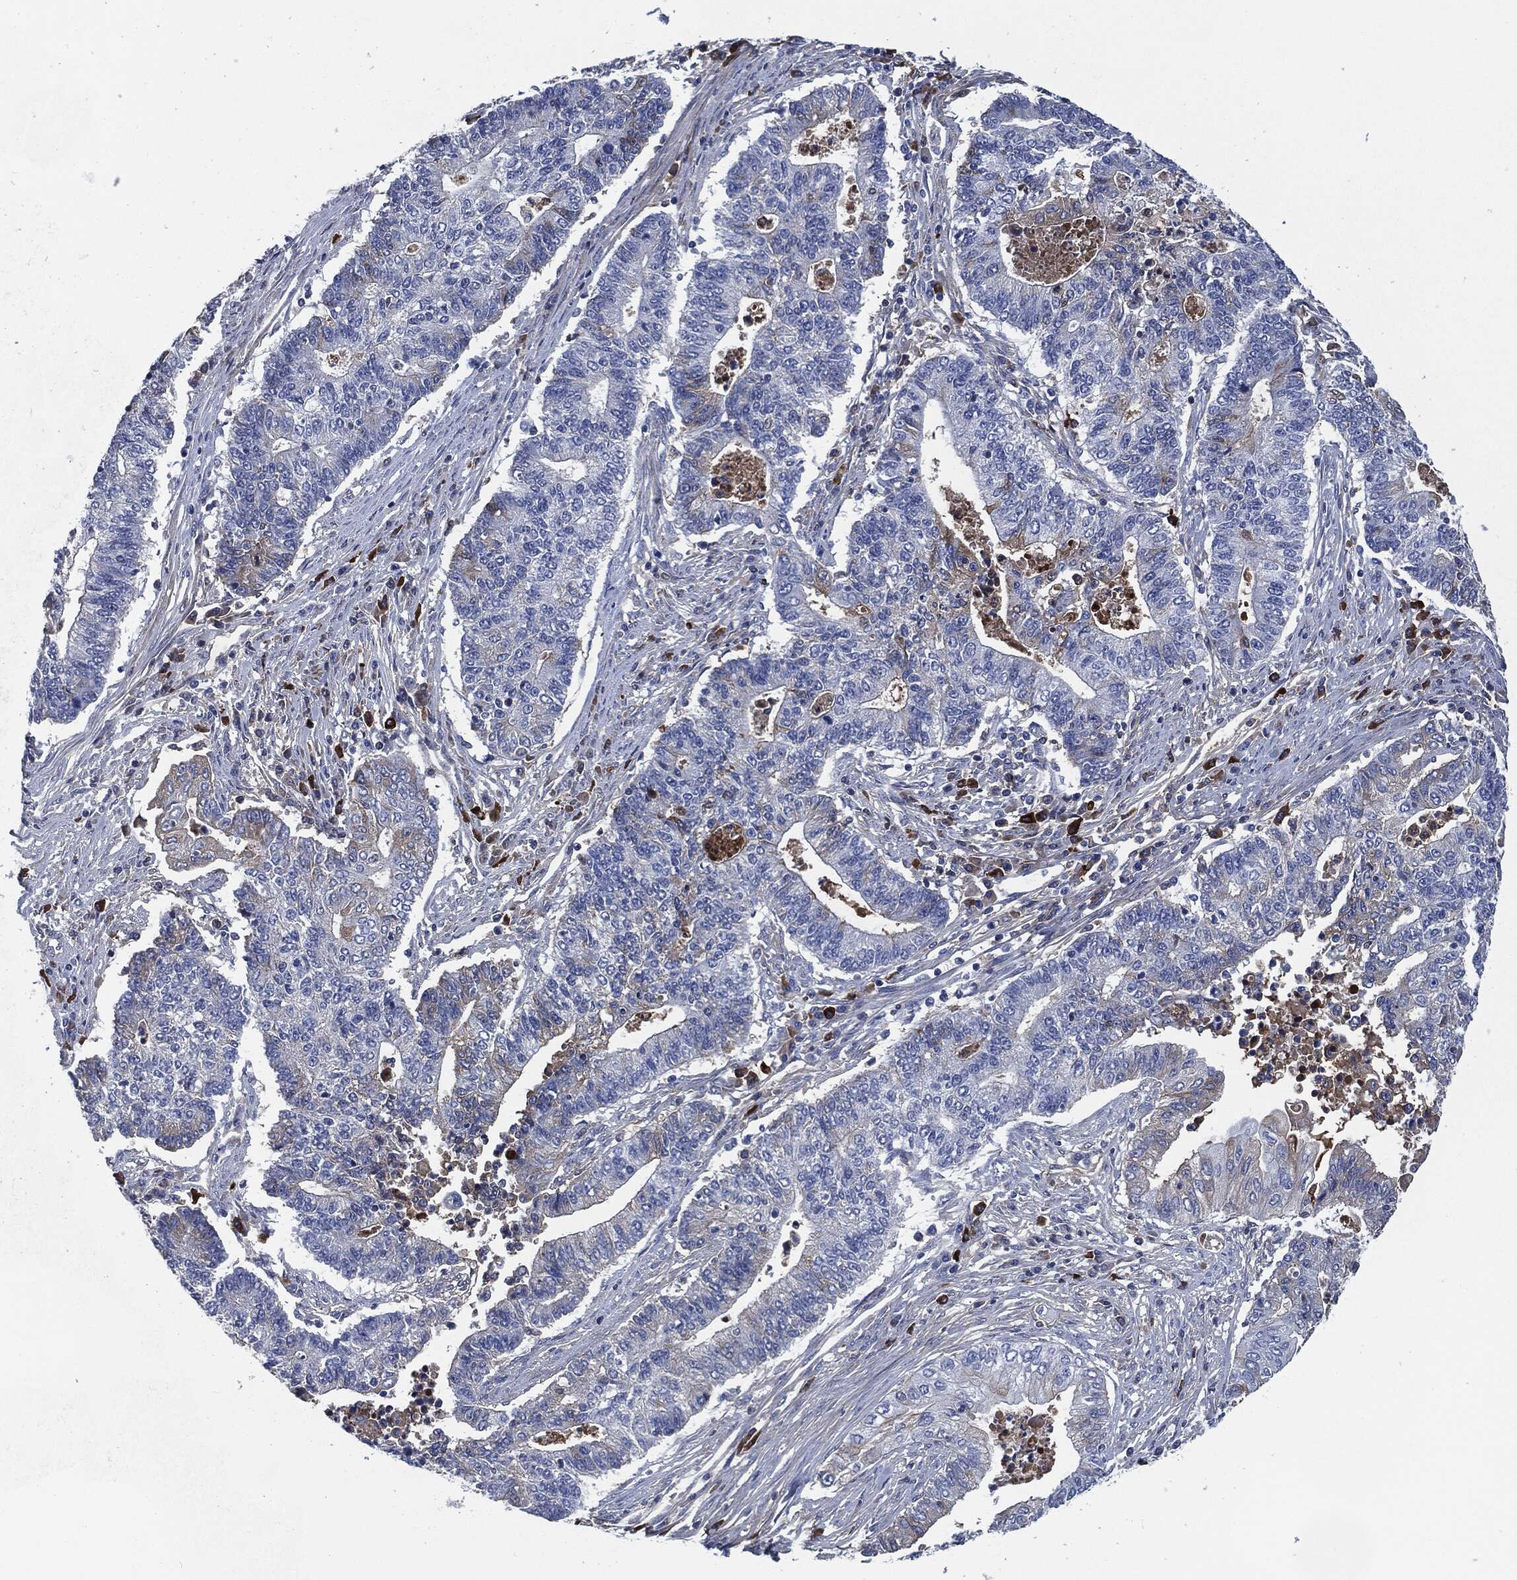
{"staining": {"intensity": "negative", "quantity": "none", "location": "none"}, "tissue": "endometrial cancer", "cell_type": "Tumor cells", "image_type": "cancer", "snomed": [{"axis": "morphology", "description": "Adenocarcinoma, NOS"}, {"axis": "topography", "description": "Uterus"}, {"axis": "topography", "description": "Endometrium"}], "caption": "Protein analysis of adenocarcinoma (endometrial) demonstrates no significant expression in tumor cells. (Brightfield microscopy of DAB immunohistochemistry at high magnification).", "gene": "CD27", "patient": {"sex": "female", "age": 54}}